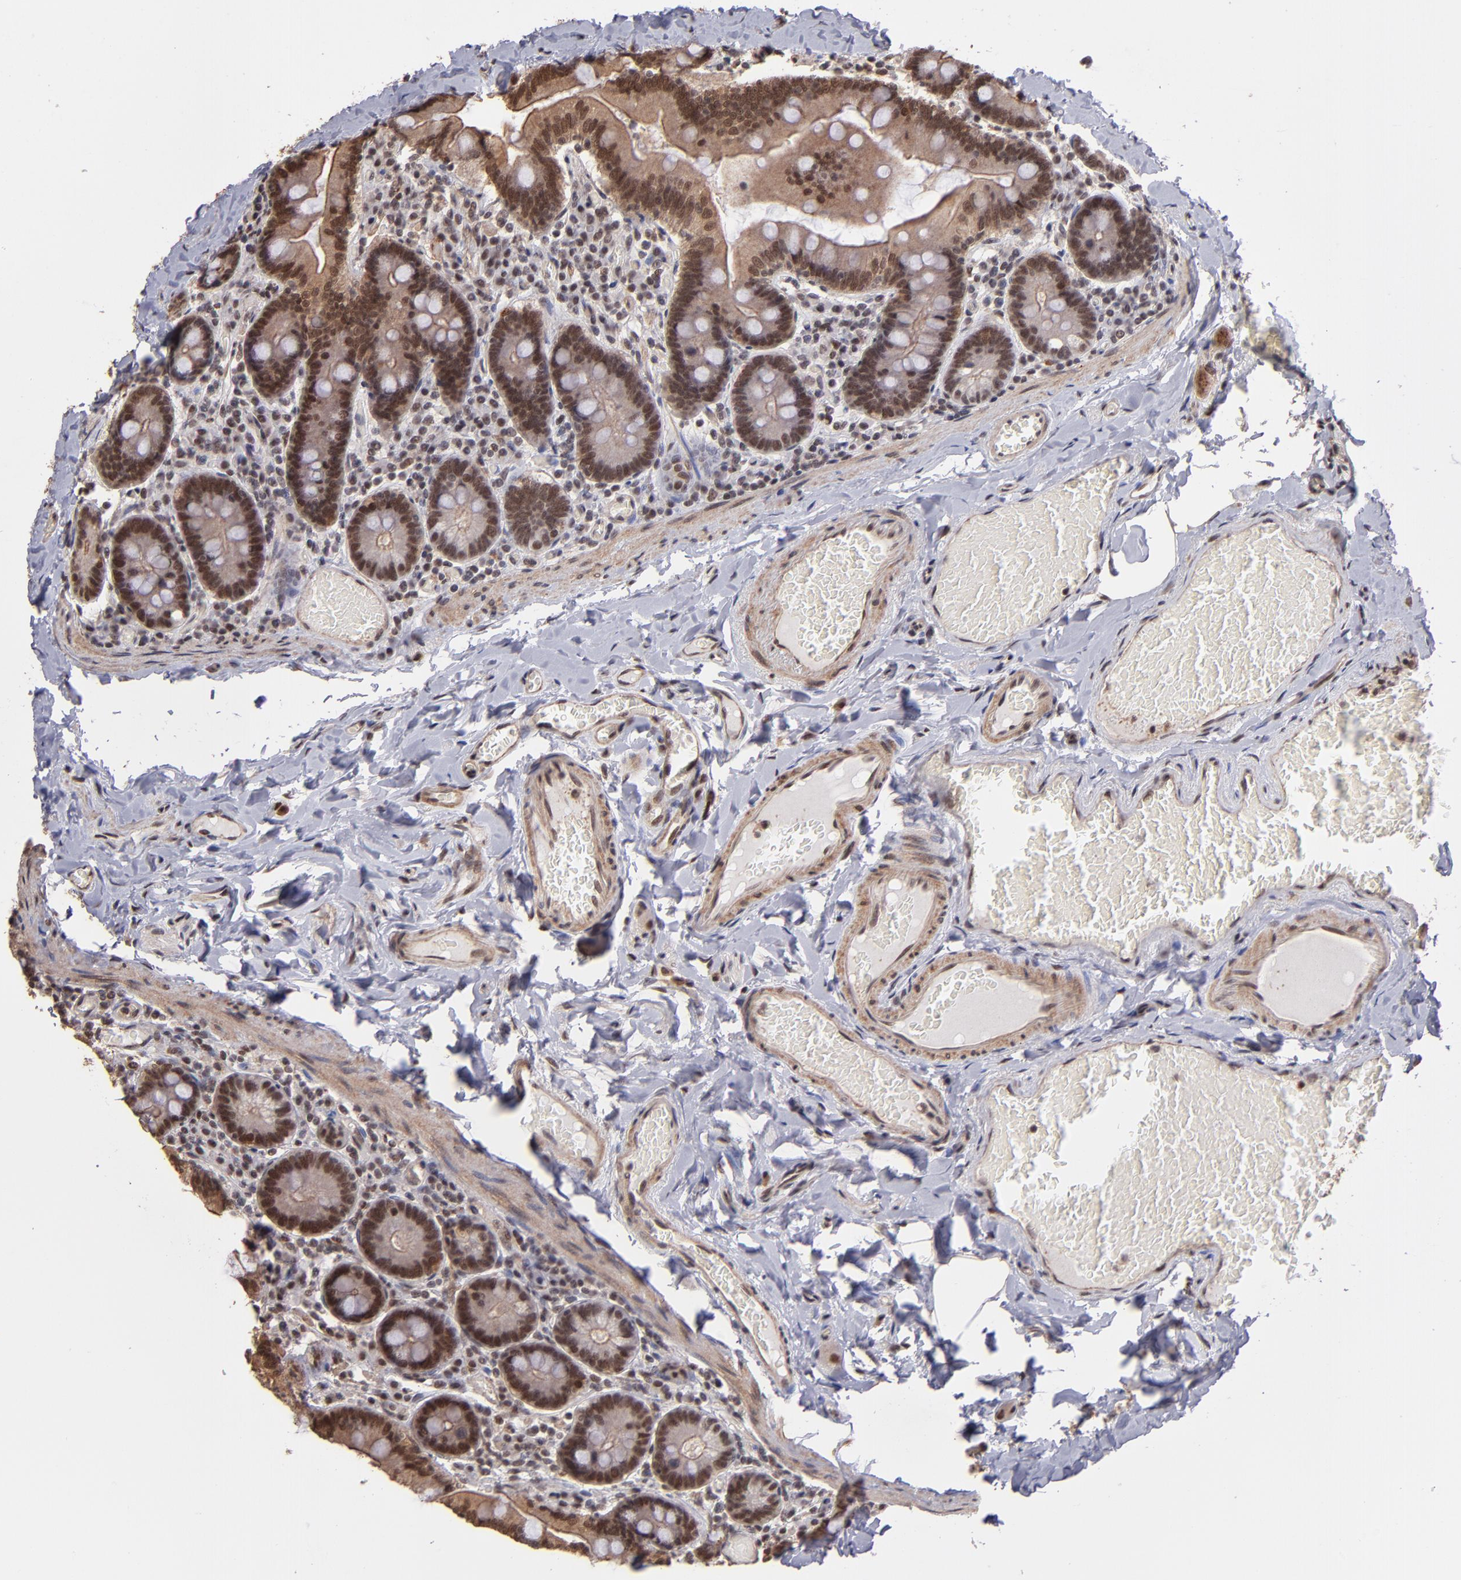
{"staining": {"intensity": "moderate", "quantity": ">75%", "location": "cytoplasmic/membranous,nuclear"}, "tissue": "duodenum", "cell_type": "Glandular cells", "image_type": "normal", "snomed": [{"axis": "morphology", "description": "Normal tissue, NOS"}, {"axis": "topography", "description": "Duodenum"}], "caption": "Immunohistochemistry of normal human duodenum exhibits medium levels of moderate cytoplasmic/membranous,nuclear expression in approximately >75% of glandular cells.", "gene": "TERF2", "patient": {"sex": "male", "age": 66}}